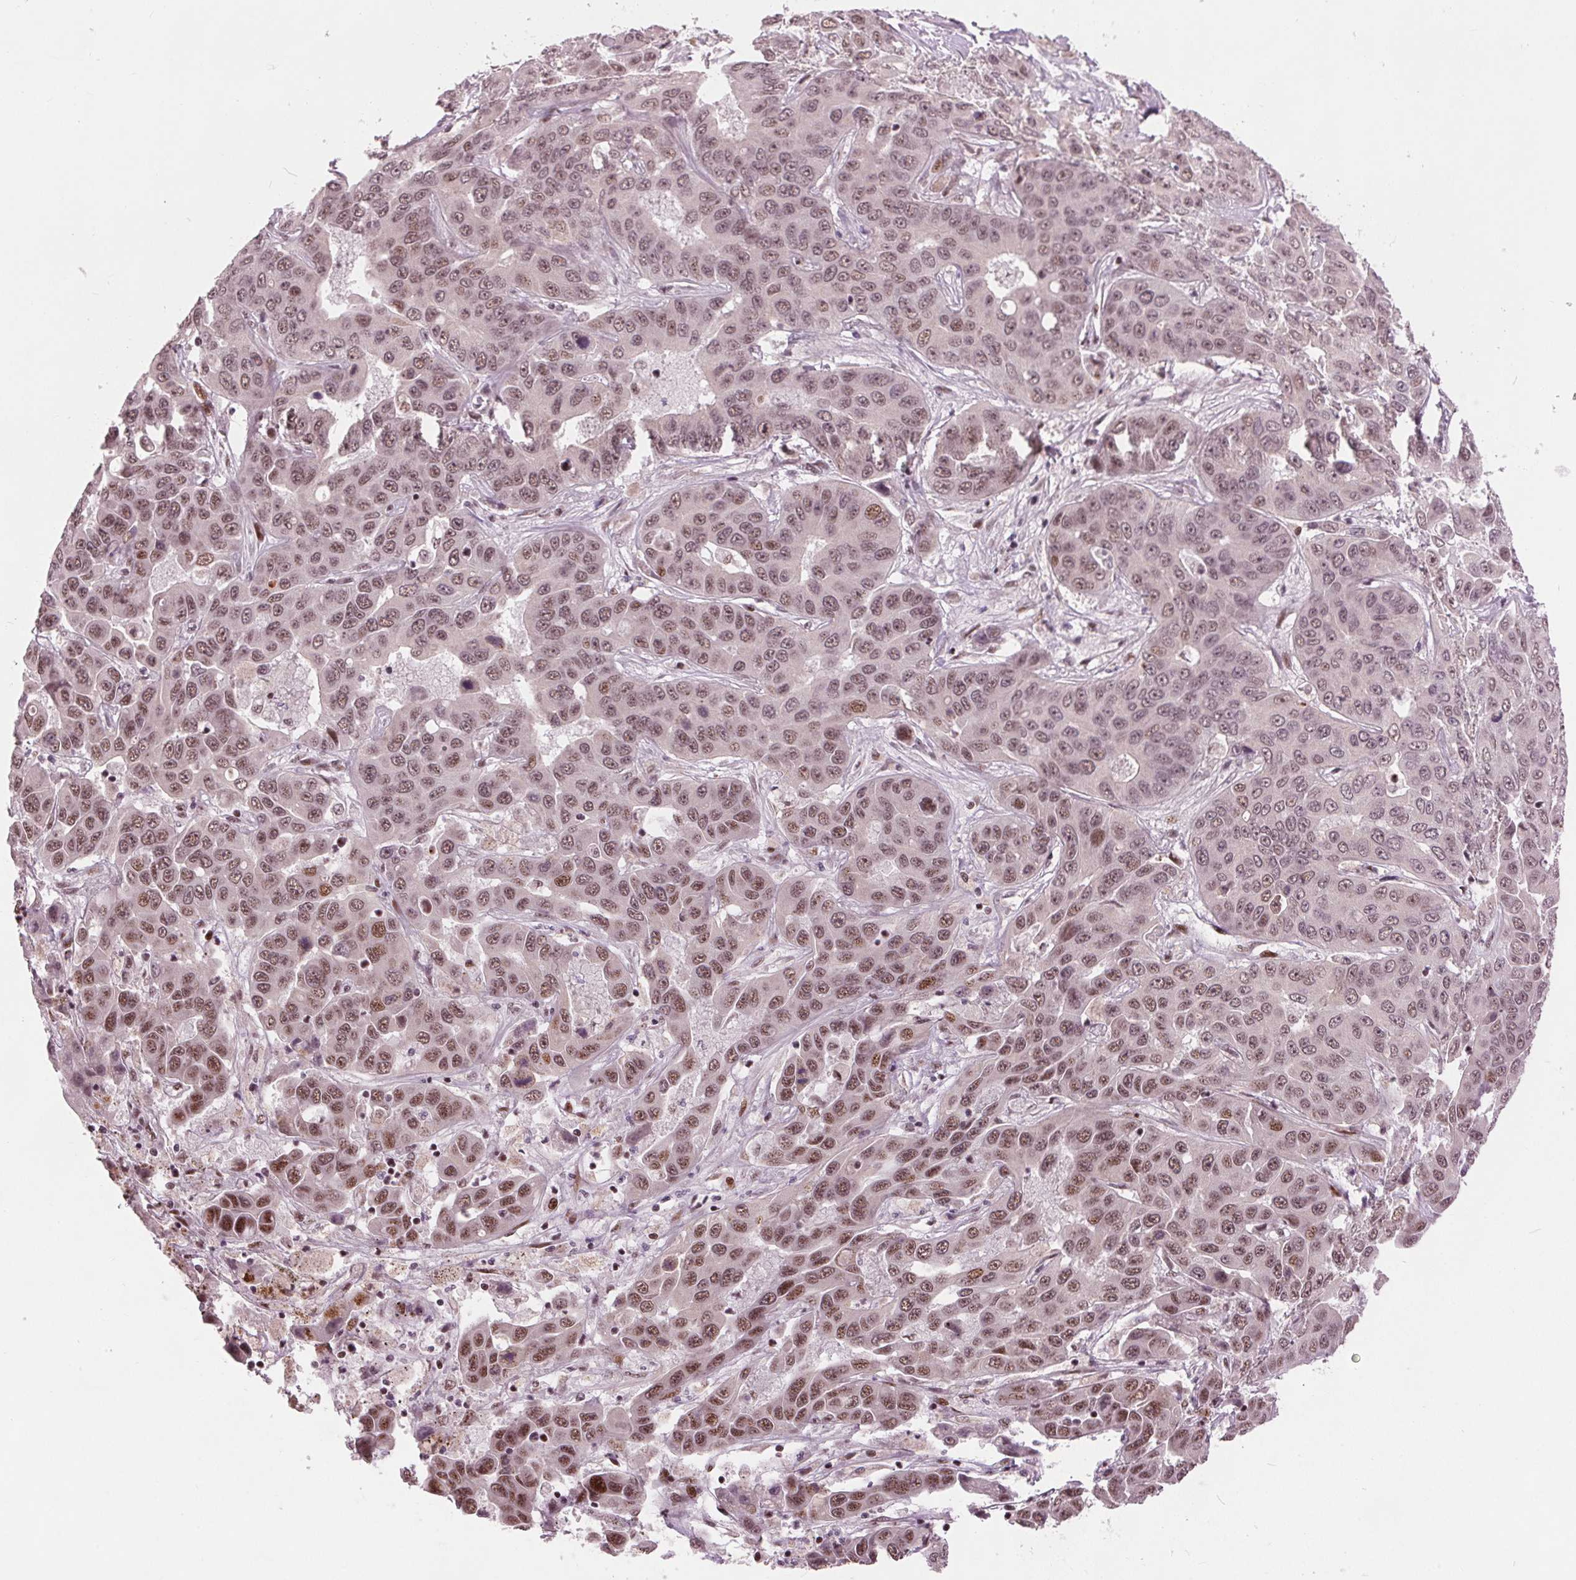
{"staining": {"intensity": "moderate", "quantity": ">75%", "location": "nuclear"}, "tissue": "liver cancer", "cell_type": "Tumor cells", "image_type": "cancer", "snomed": [{"axis": "morphology", "description": "Cholangiocarcinoma"}, {"axis": "topography", "description": "Liver"}], "caption": "A brown stain highlights moderate nuclear expression of a protein in human liver cancer (cholangiocarcinoma) tumor cells. (DAB (3,3'-diaminobenzidine) IHC, brown staining for protein, blue staining for nuclei).", "gene": "TTC34", "patient": {"sex": "female", "age": 52}}